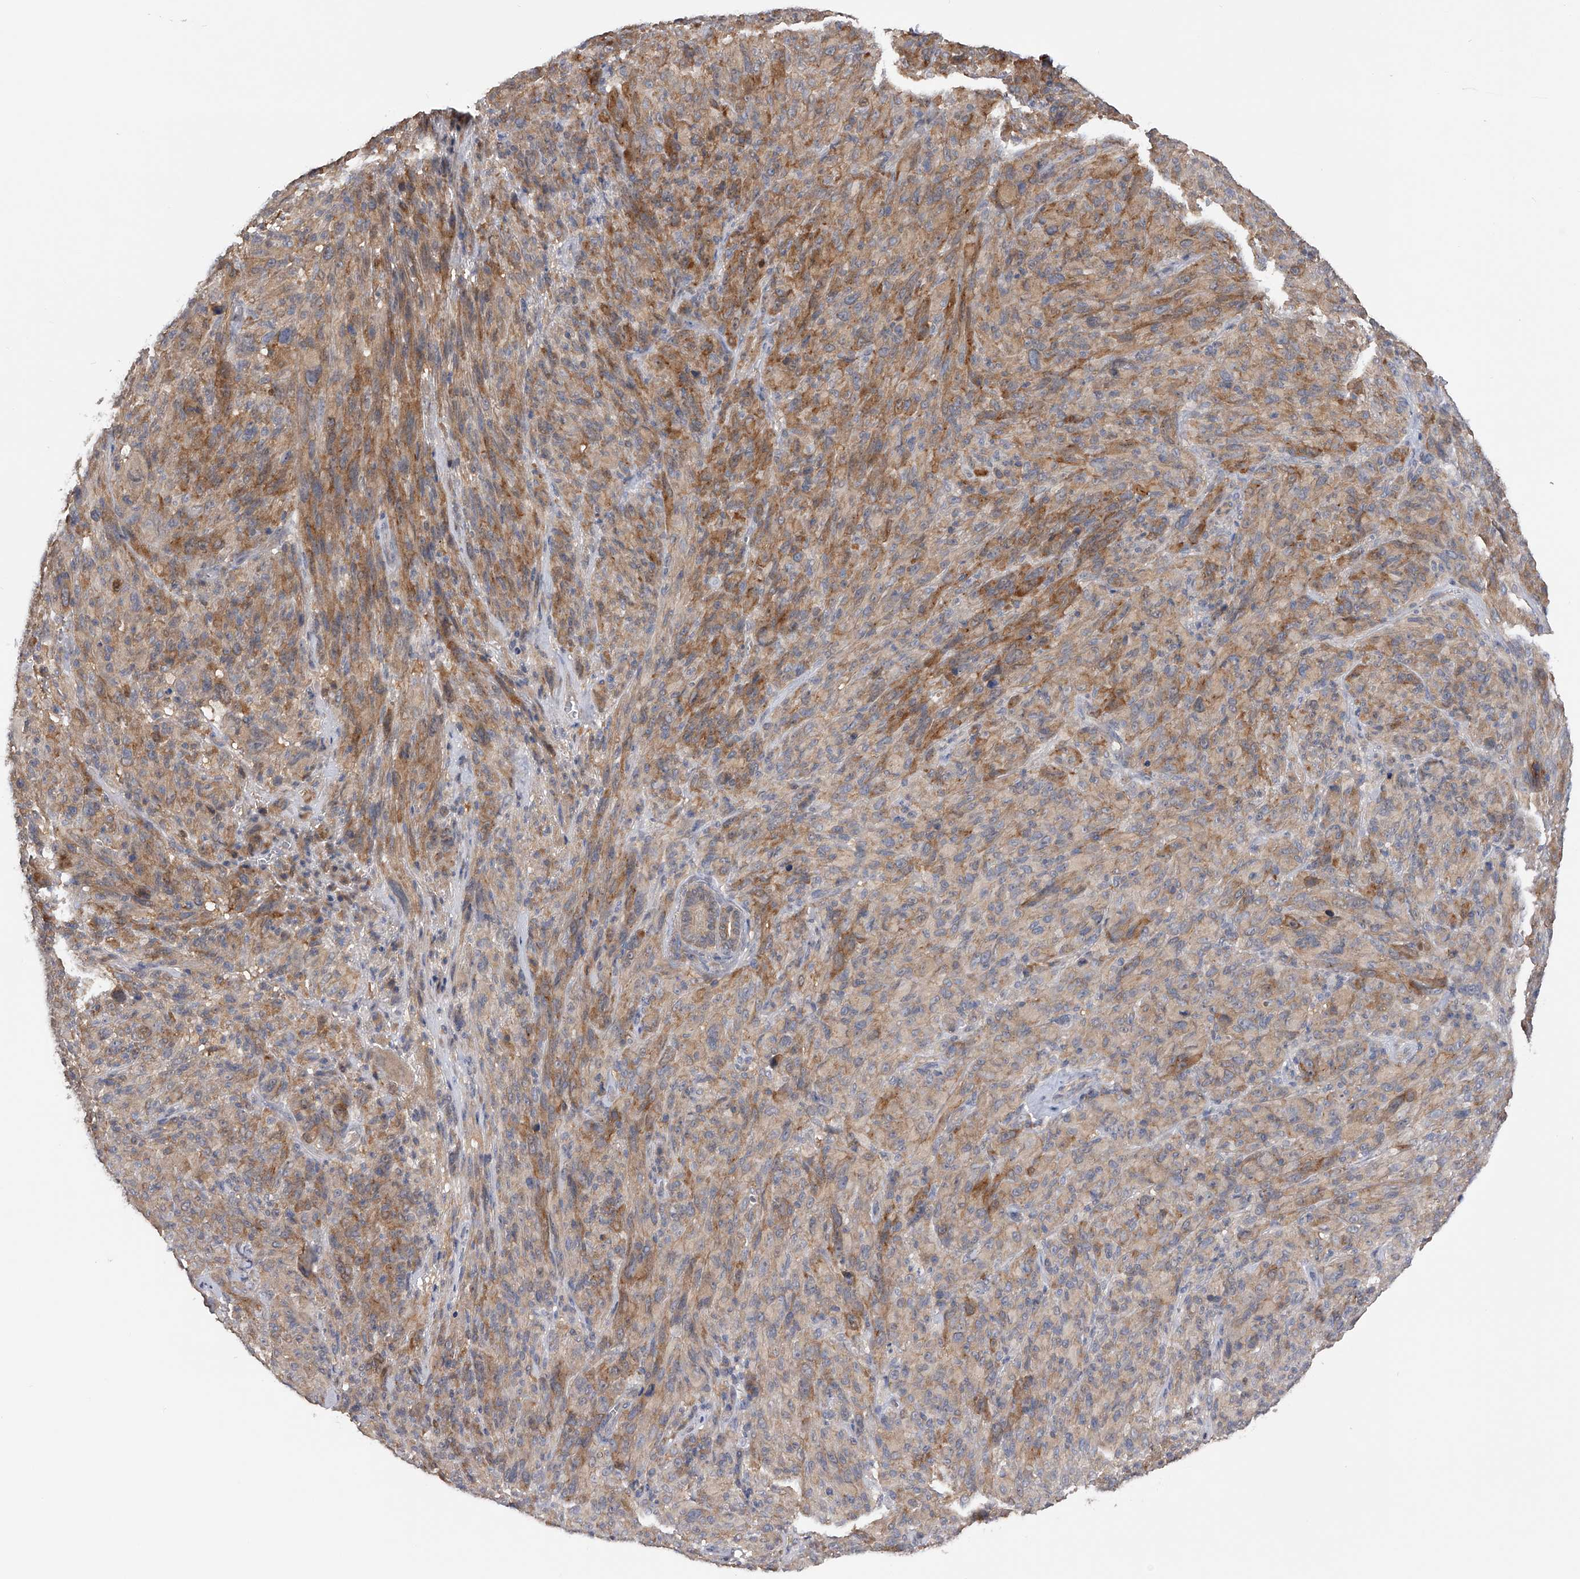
{"staining": {"intensity": "weak", "quantity": "<25%", "location": "cytoplasmic/membranous"}, "tissue": "melanoma", "cell_type": "Tumor cells", "image_type": "cancer", "snomed": [{"axis": "morphology", "description": "Malignant melanoma, NOS"}, {"axis": "topography", "description": "Skin of head"}], "caption": "Tumor cells are negative for protein expression in human malignant melanoma.", "gene": "CFAP298", "patient": {"sex": "male", "age": 96}}